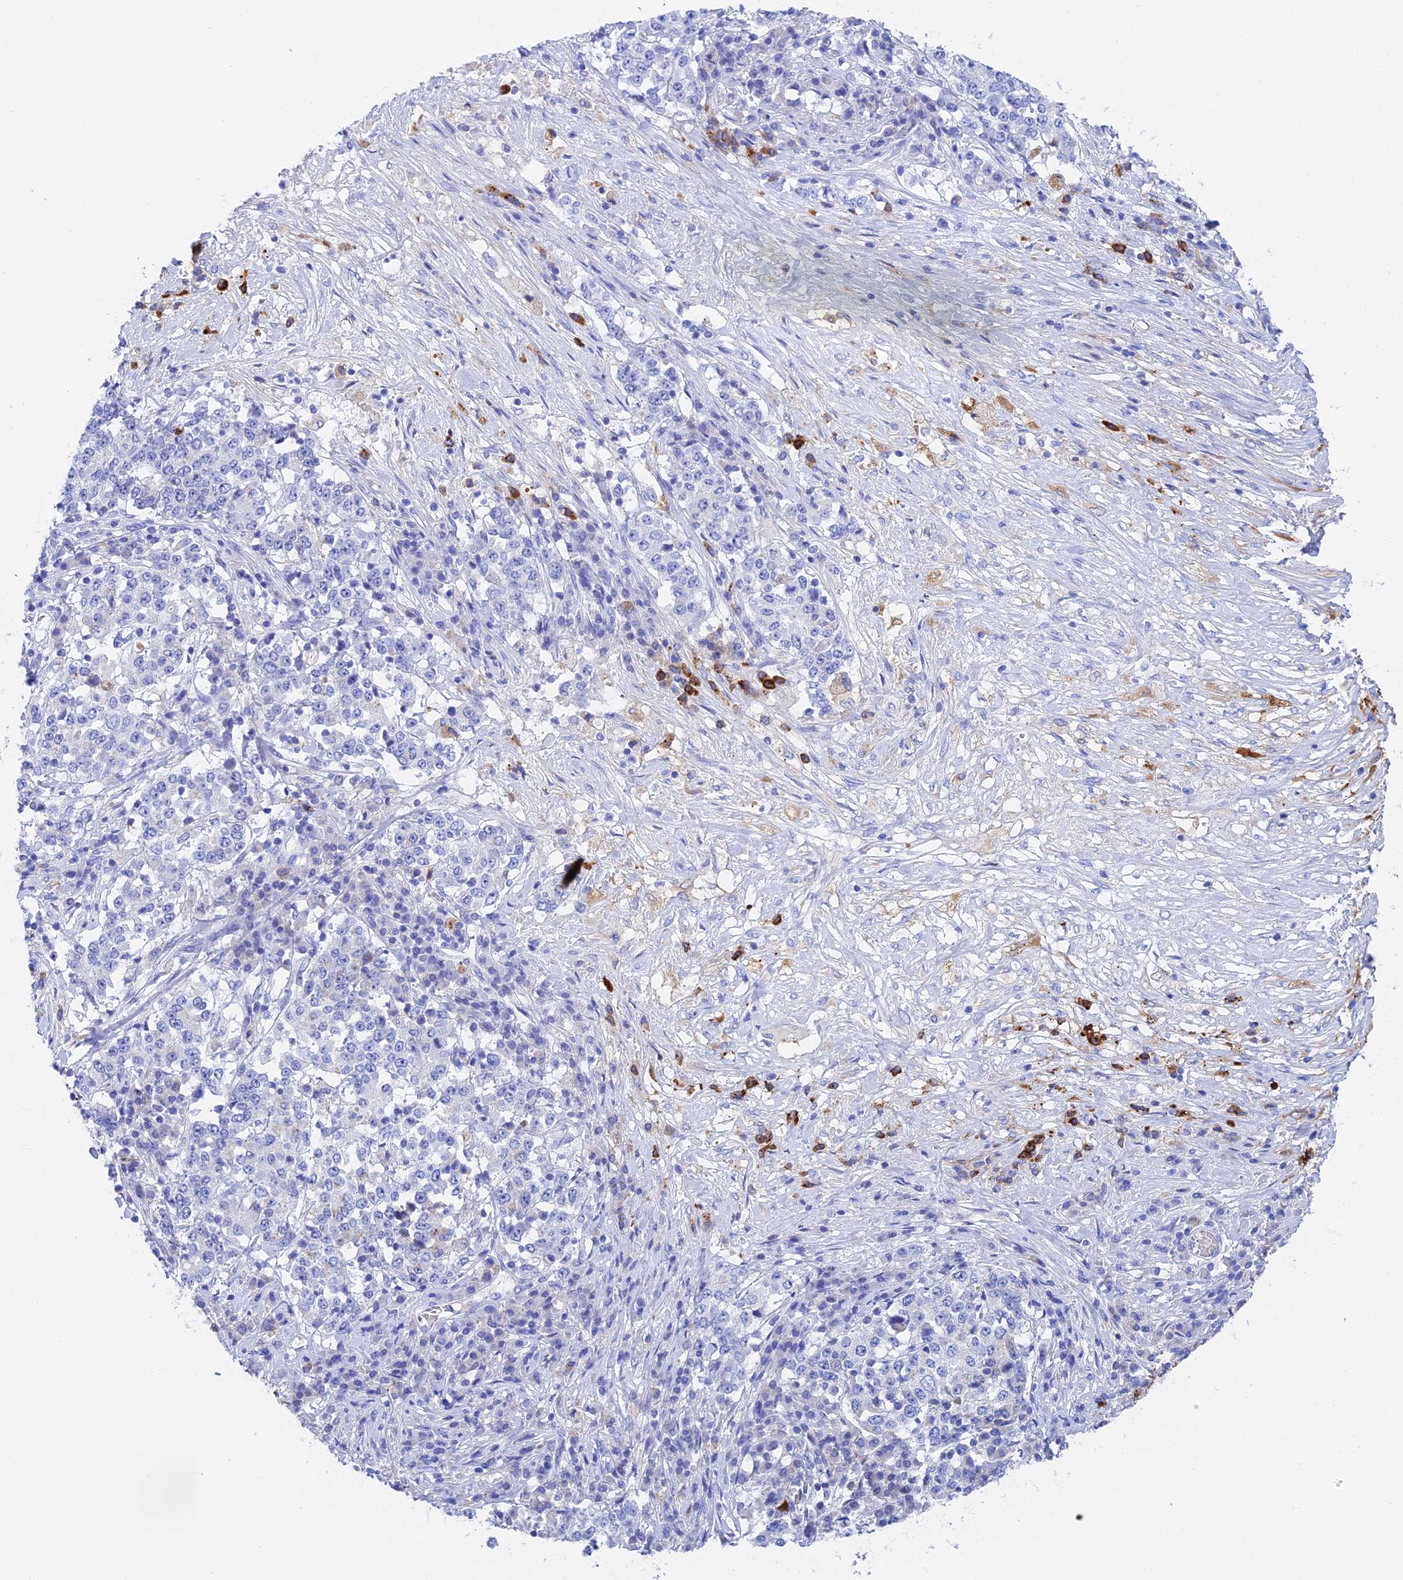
{"staining": {"intensity": "negative", "quantity": "none", "location": "none"}, "tissue": "stomach cancer", "cell_type": "Tumor cells", "image_type": "cancer", "snomed": [{"axis": "morphology", "description": "Adenocarcinoma, NOS"}, {"axis": "topography", "description": "Stomach"}], "caption": "IHC micrograph of stomach cancer stained for a protein (brown), which displays no expression in tumor cells.", "gene": "ADAMTS13", "patient": {"sex": "male", "age": 59}}